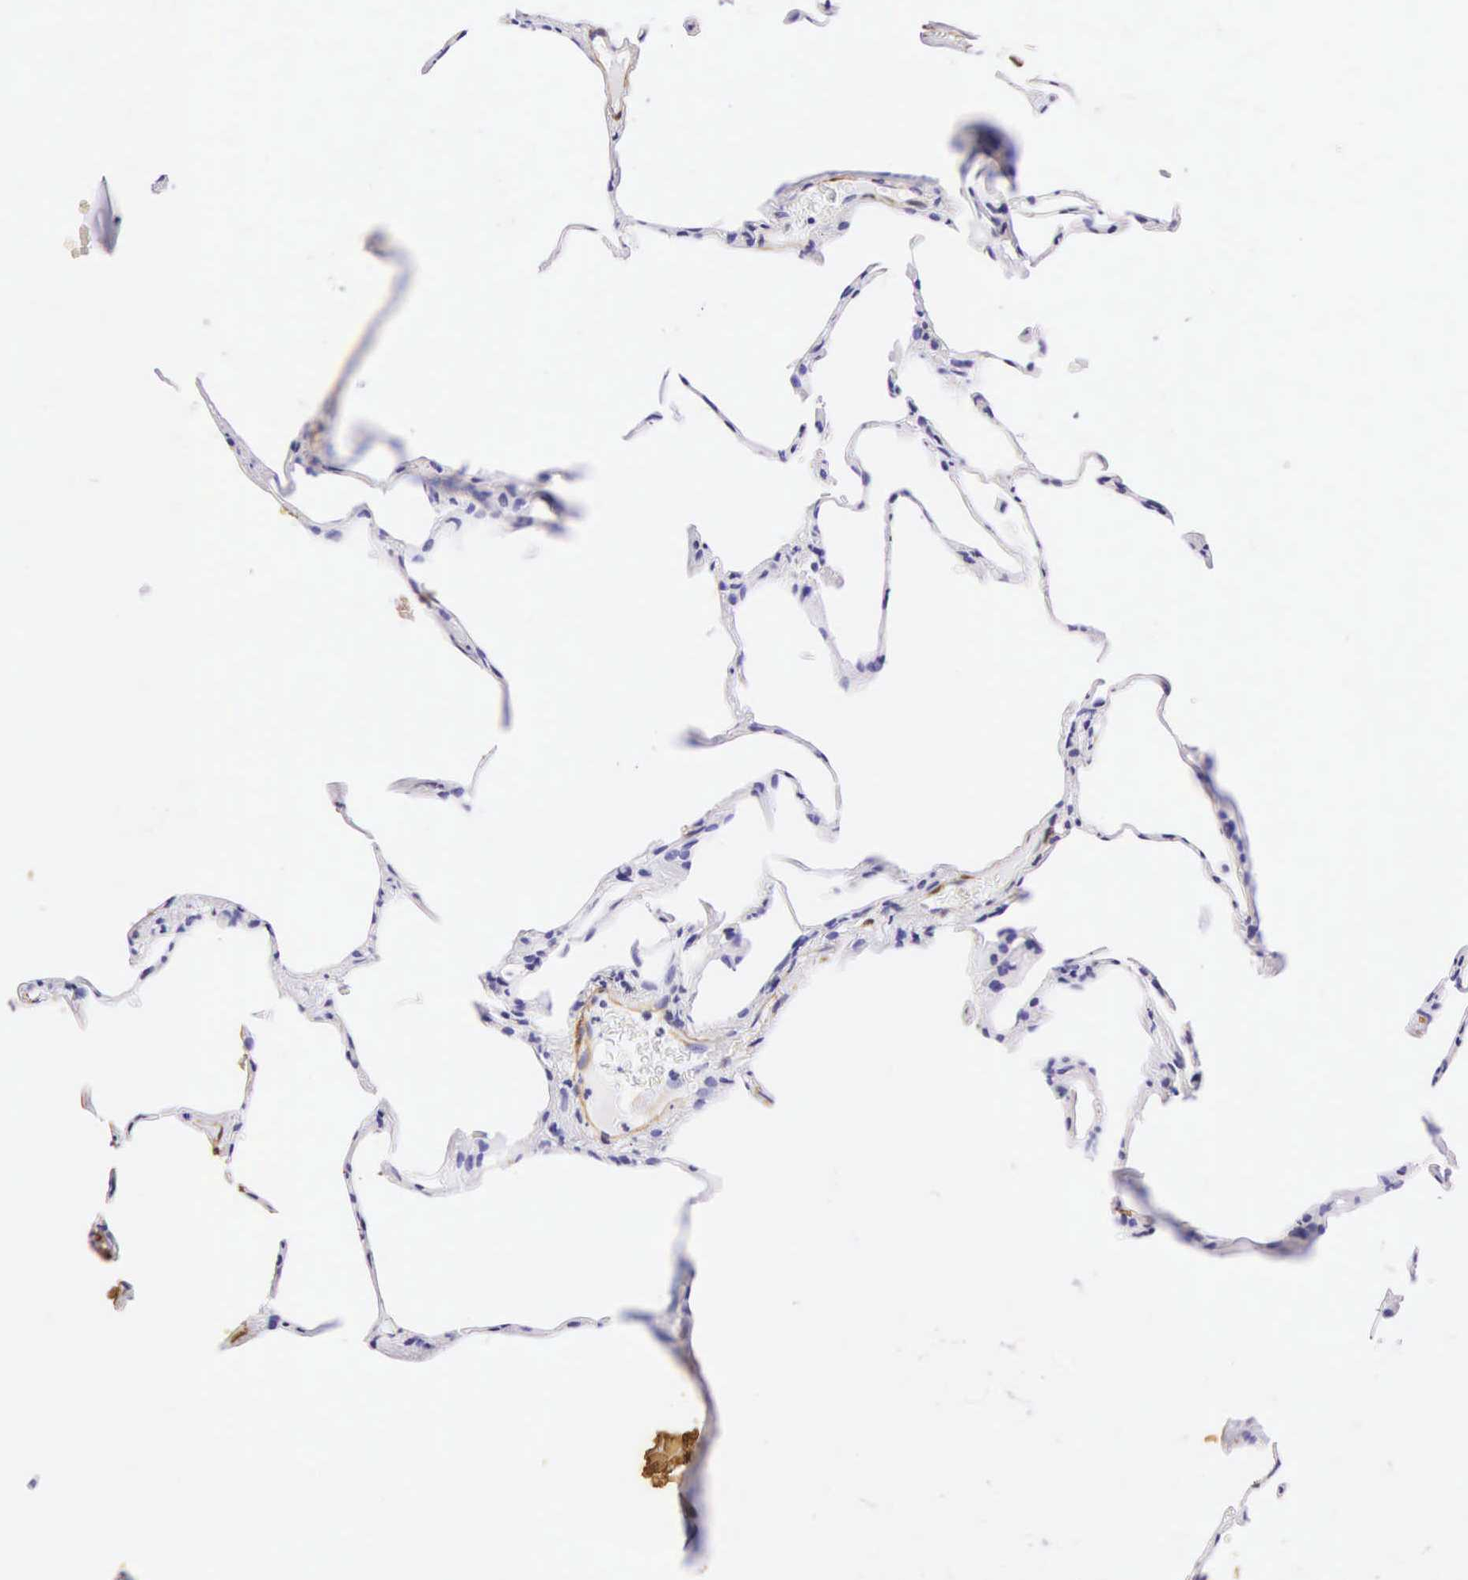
{"staining": {"intensity": "negative", "quantity": "none", "location": "none"}, "tissue": "lung", "cell_type": "Alveolar cells", "image_type": "normal", "snomed": [{"axis": "morphology", "description": "Normal tissue, NOS"}, {"axis": "topography", "description": "Lung"}], "caption": "IHC histopathology image of benign lung: lung stained with DAB (3,3'-diaminobenzidine) exhibits no significant protein staining in alveolar cells.", "gene": "CNN1", "patient": {"sex": "female", "age": 75}}